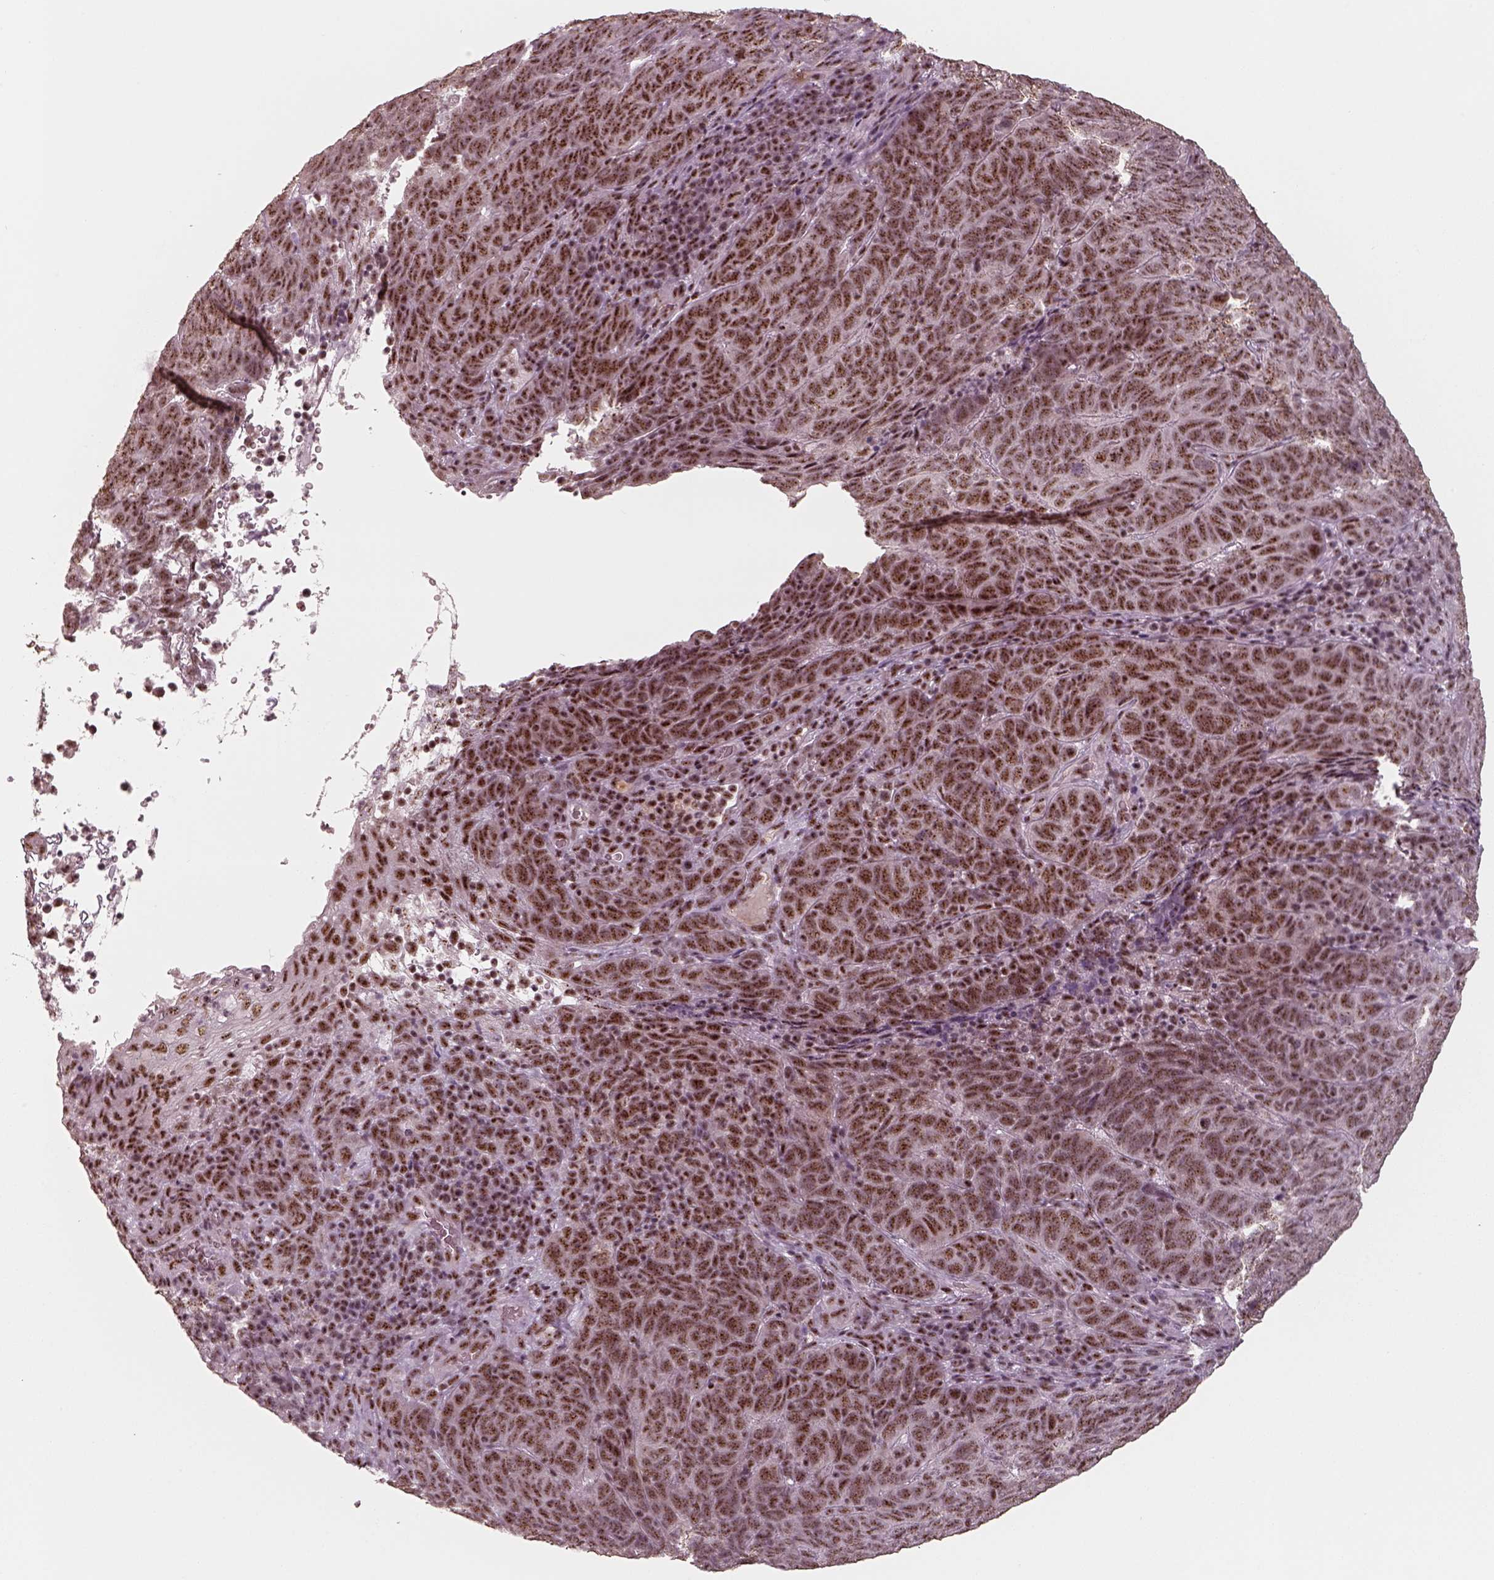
{"staining": {"intensity": "moderate", "quantity": ">75%", "location": "nuclear"}, "tissue": "skin cancer", "cell_type": "Tumor cells", "image_type": "cancer", "snomed": [{"axis": "morphology", "description": "Squamous cell carcinoma, NOS"}, {"axis": "topography", "description": "Skin"}, {"axis": "topography", "description": "Anal"}], "caption": "Immunohistochemistry (IHC) (DAB (3,3'-diaminobenzidine)) staining of human skin squamous cell carcinoma reveals moderate nuclear protein positivity in about >75% of tumor cells. The staining was performed using DAB (3,3'-diaminobenzidine), with brown indicating positive protein expression. Nuclei are stained blue with hematoxylin.", "gene": "ATXN7L3", "patient": {"sex": "female", "age": 51}}